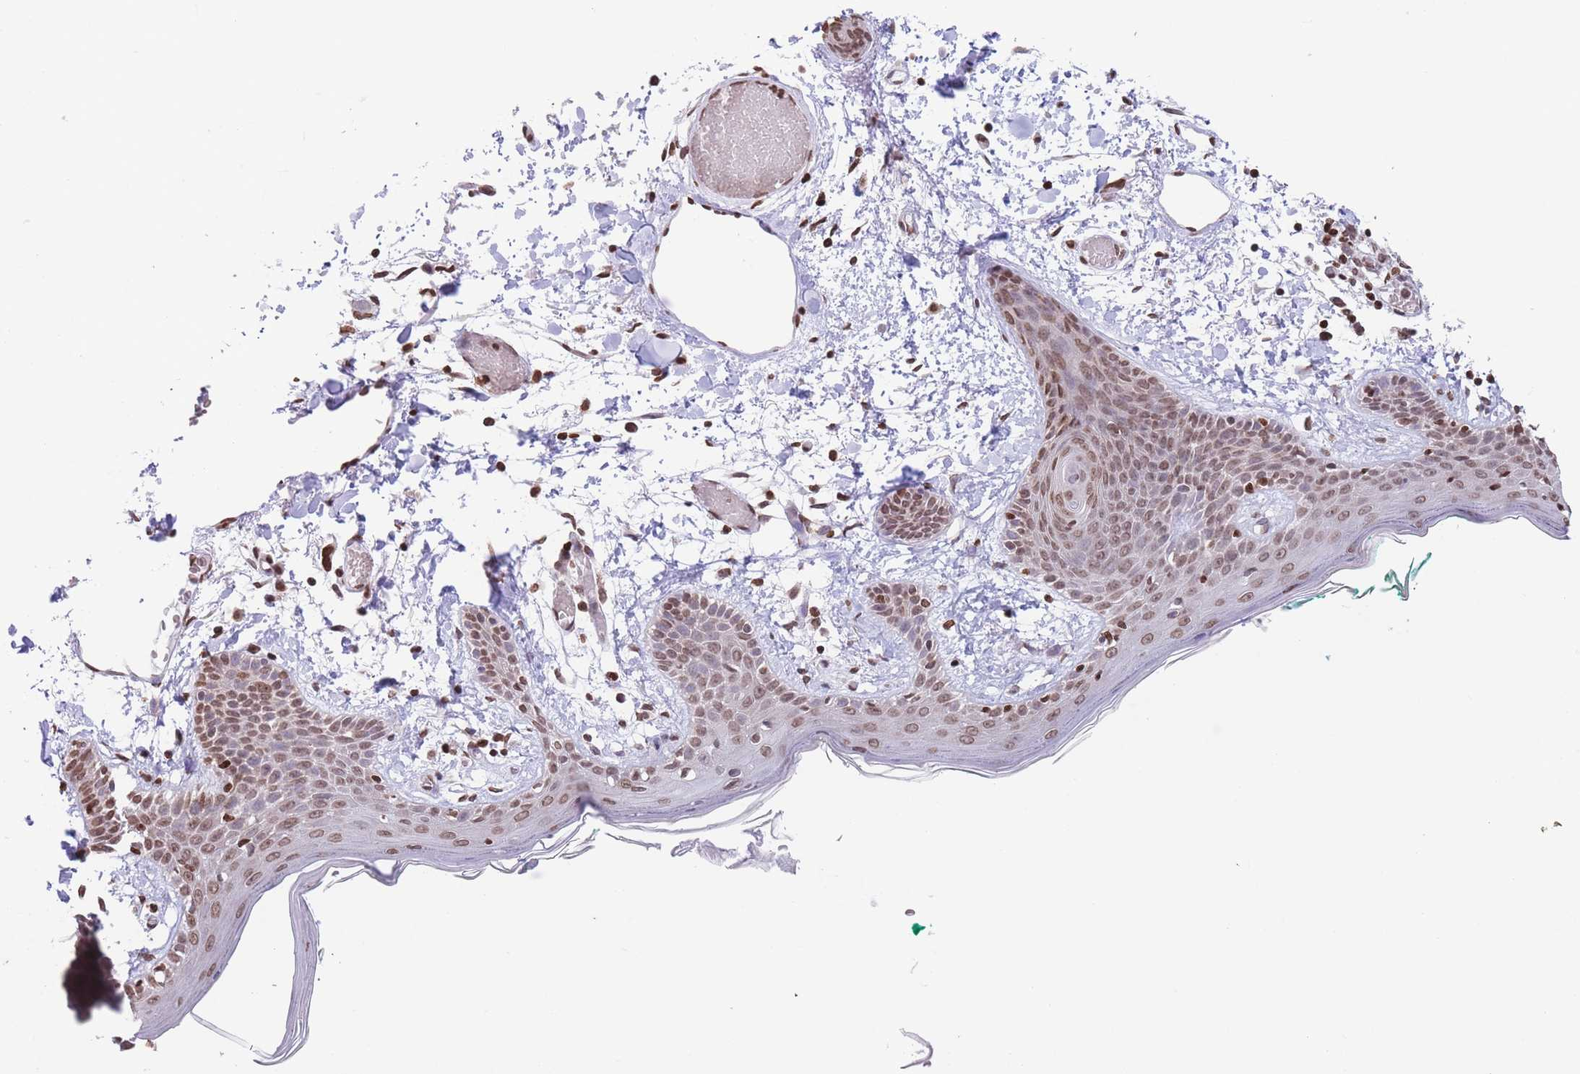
{"staining": {"intensity": "moderate", "quantity": ">75%", "location": "nuclear"}, "tissue": "skin", "cell_type": "Fibroblasts", "image_type": "normal", "snomed": [{"axis": "morphology", "description": "Normal tissue, NOS"}, {"axis": "topography", "description": "Skin"}], "caption": "This image displays IHC staining of benign skin, with medium moderate nuclear positivity in about >75% of fibroblasts.", "gene": "H2BC10", "patient": {"sex": "male", "age": 79}}